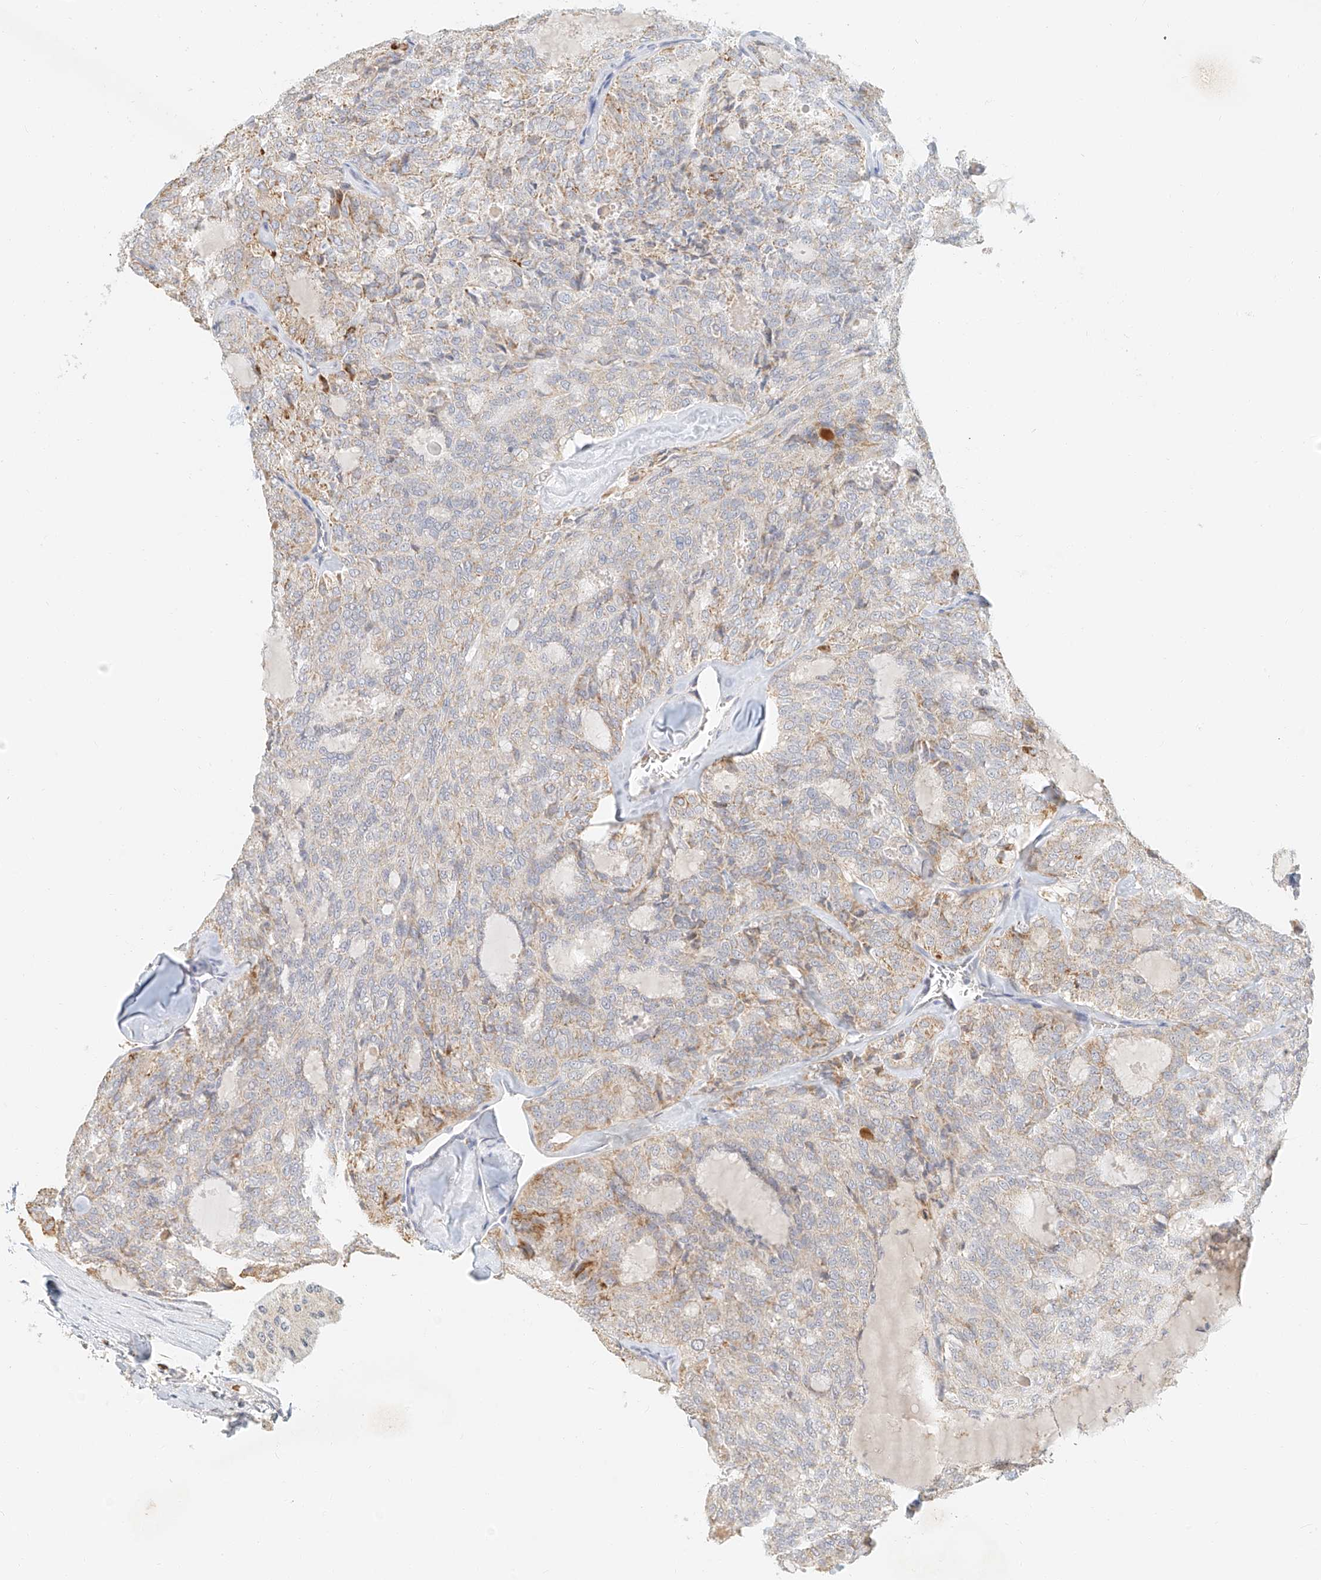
{"staining": {"intensity": "weak", "quantity": "<25%", "location": "cytoplasmic/membranous"}, "tissue": "thyroid cancer", "cell_type": "Tumor cells", "image_type": "cancer", "snomed": [{"axis": "morphology", "description": "Follicular adenoma carcinoma, NOS"}, {"axis": "topography", "description": "Thyroid gland"}], "caption": "Follicular adenoma carcinoma (thyroid) stained for a protein using IHC reveals no expression tumor cells.", "gene": "CXorf58", "patient": {"sex": "male", "age": 75}}